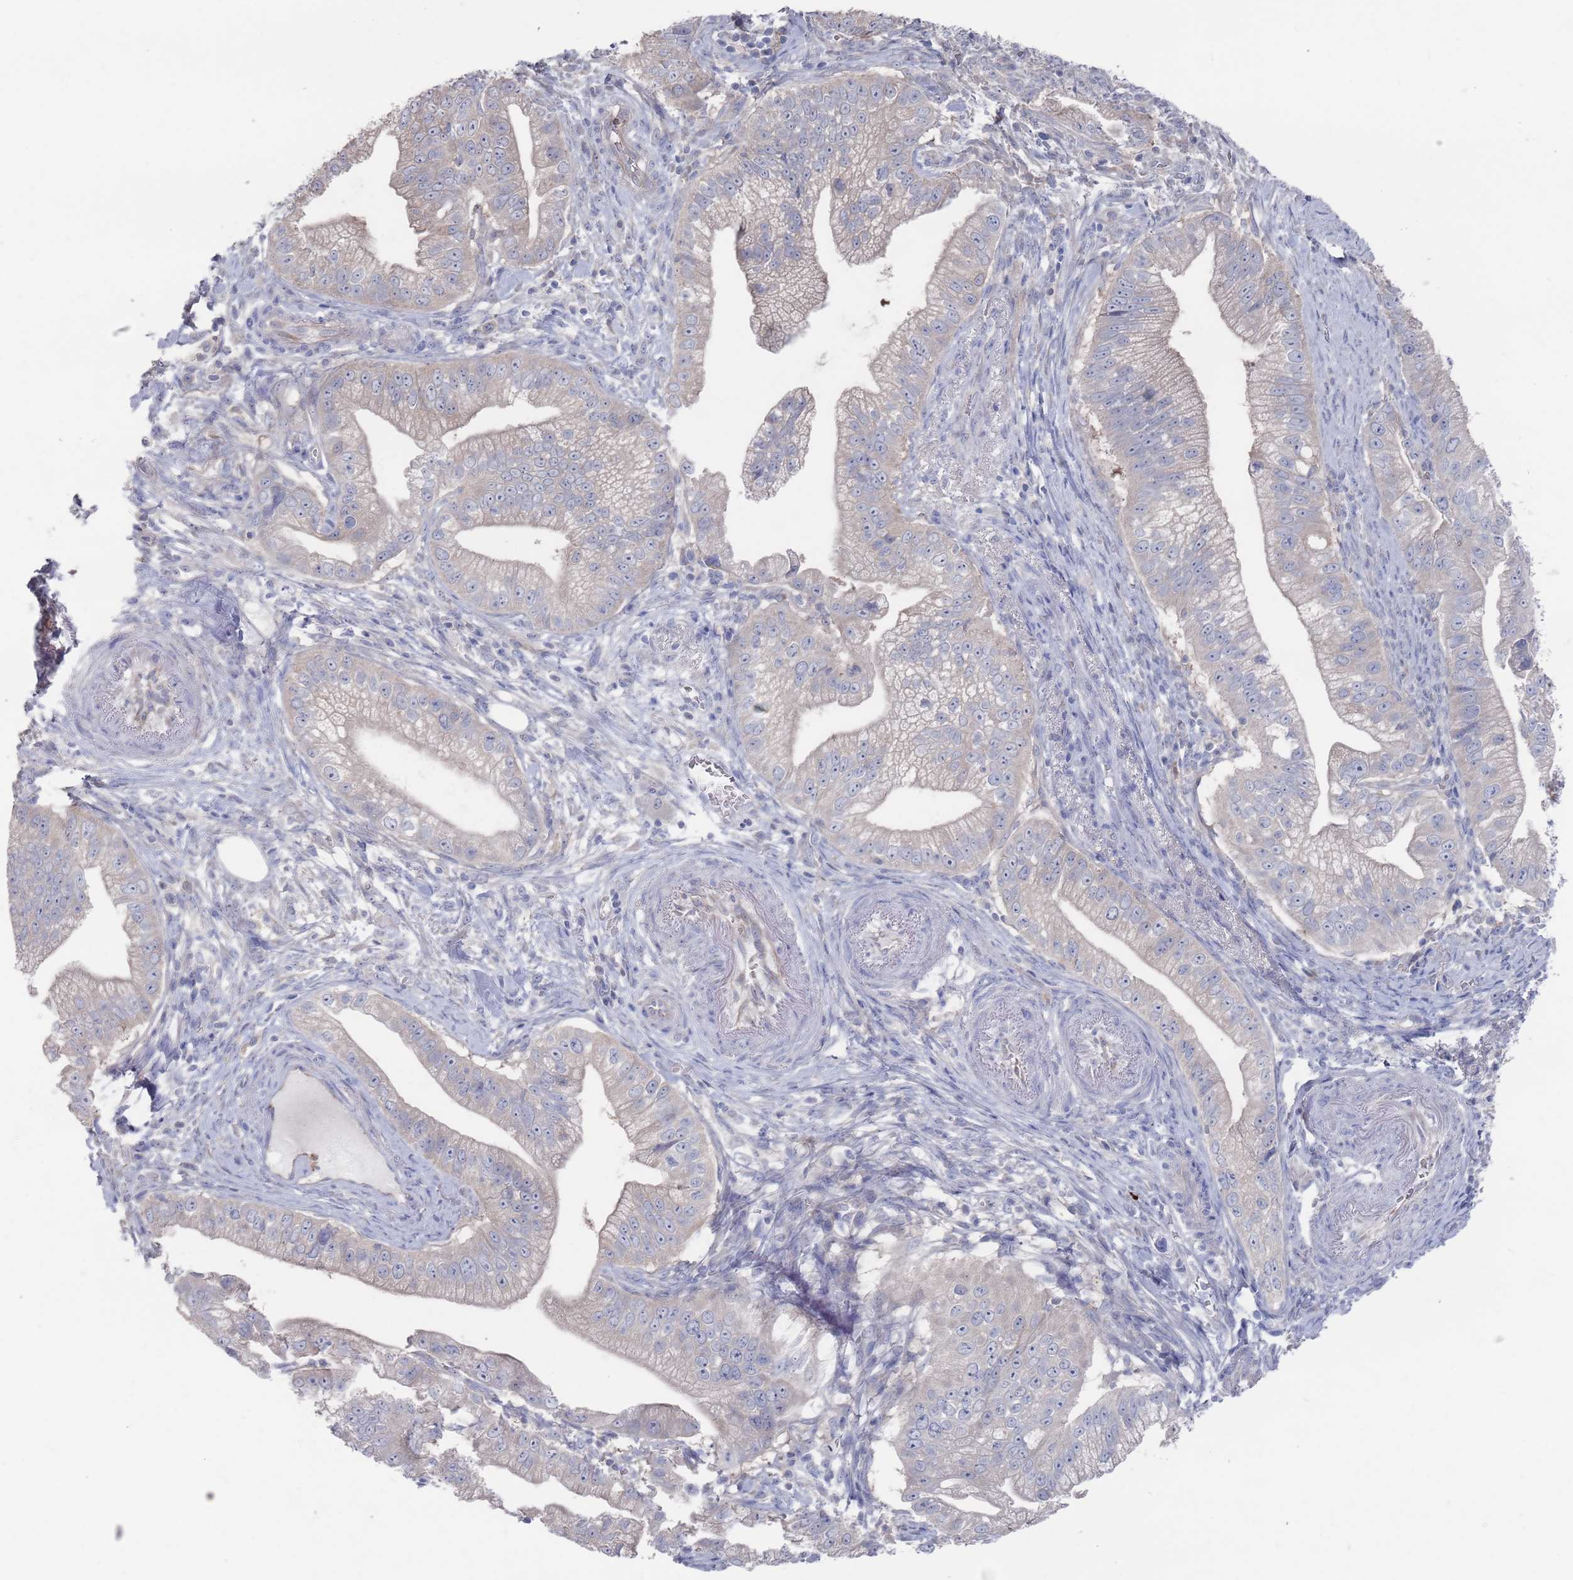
{"staining": {"intensity": "negative", "quantity": "none", "location": "none"}, "tissue": "pancreatic cancer", "cell_type": "Tumor cells", "image_type": "cancer", "snomed": [{"axis": "morphology", "description": "Adenocarcinoma, NOS"}, {"axis": "topography", "description": "Pancreas"}], "caption": "An image of human pancreatic cancer (adenocarcinoma) is negative for staining in tumor cells. (Stains: DAB (3,3'-diaminobenzidine) immunohistochemistry with hematoxylin counter stain, Microscopy: brightfield microscopy at high magnification).", "gene": "TMCO3", "patient": {"sex": "male", "age": 70}}